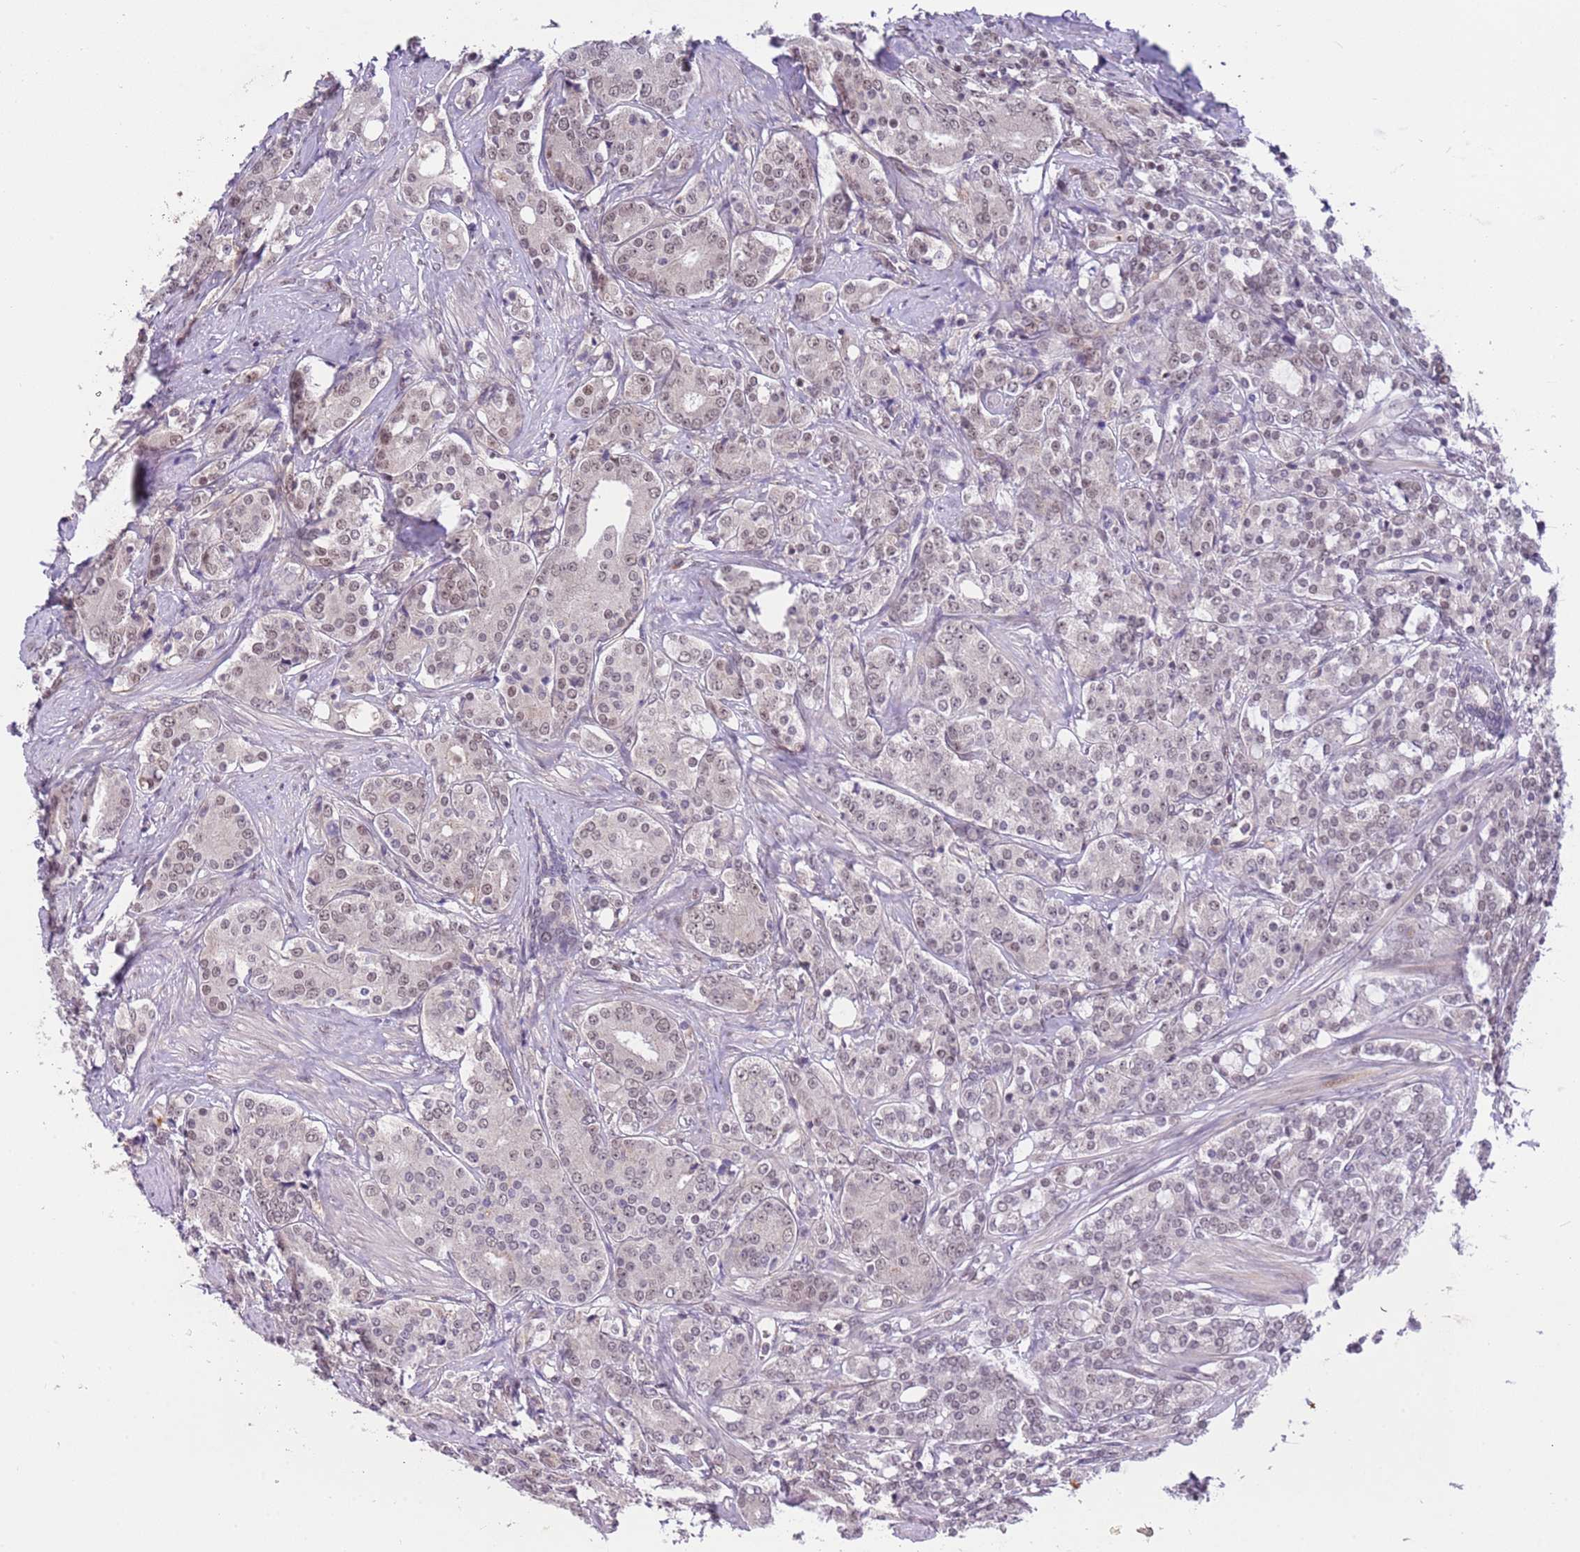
{"staining": {"intensity": "weak", "quantity": ">75%", "location": "nuclear"}, "tissue": "prostate cancer", "cell_type": "Tumor cells", "image_type": "cancer", "snomed": [{"axis": "morphology", "description": "Adenocarcinoma, High grade"}, {"axis": "topography", "description": "Prostate"}], "caption": "Immunohistochemistry (IHC) (DAB) staining of human prostate cancer (adenocarcinoma (high-grade)) exhibits weak nuclear protein staining in about >75% of tumor cells.", "gene": "MAGEF1", "patient": {"sex": "male", "age": 62}}